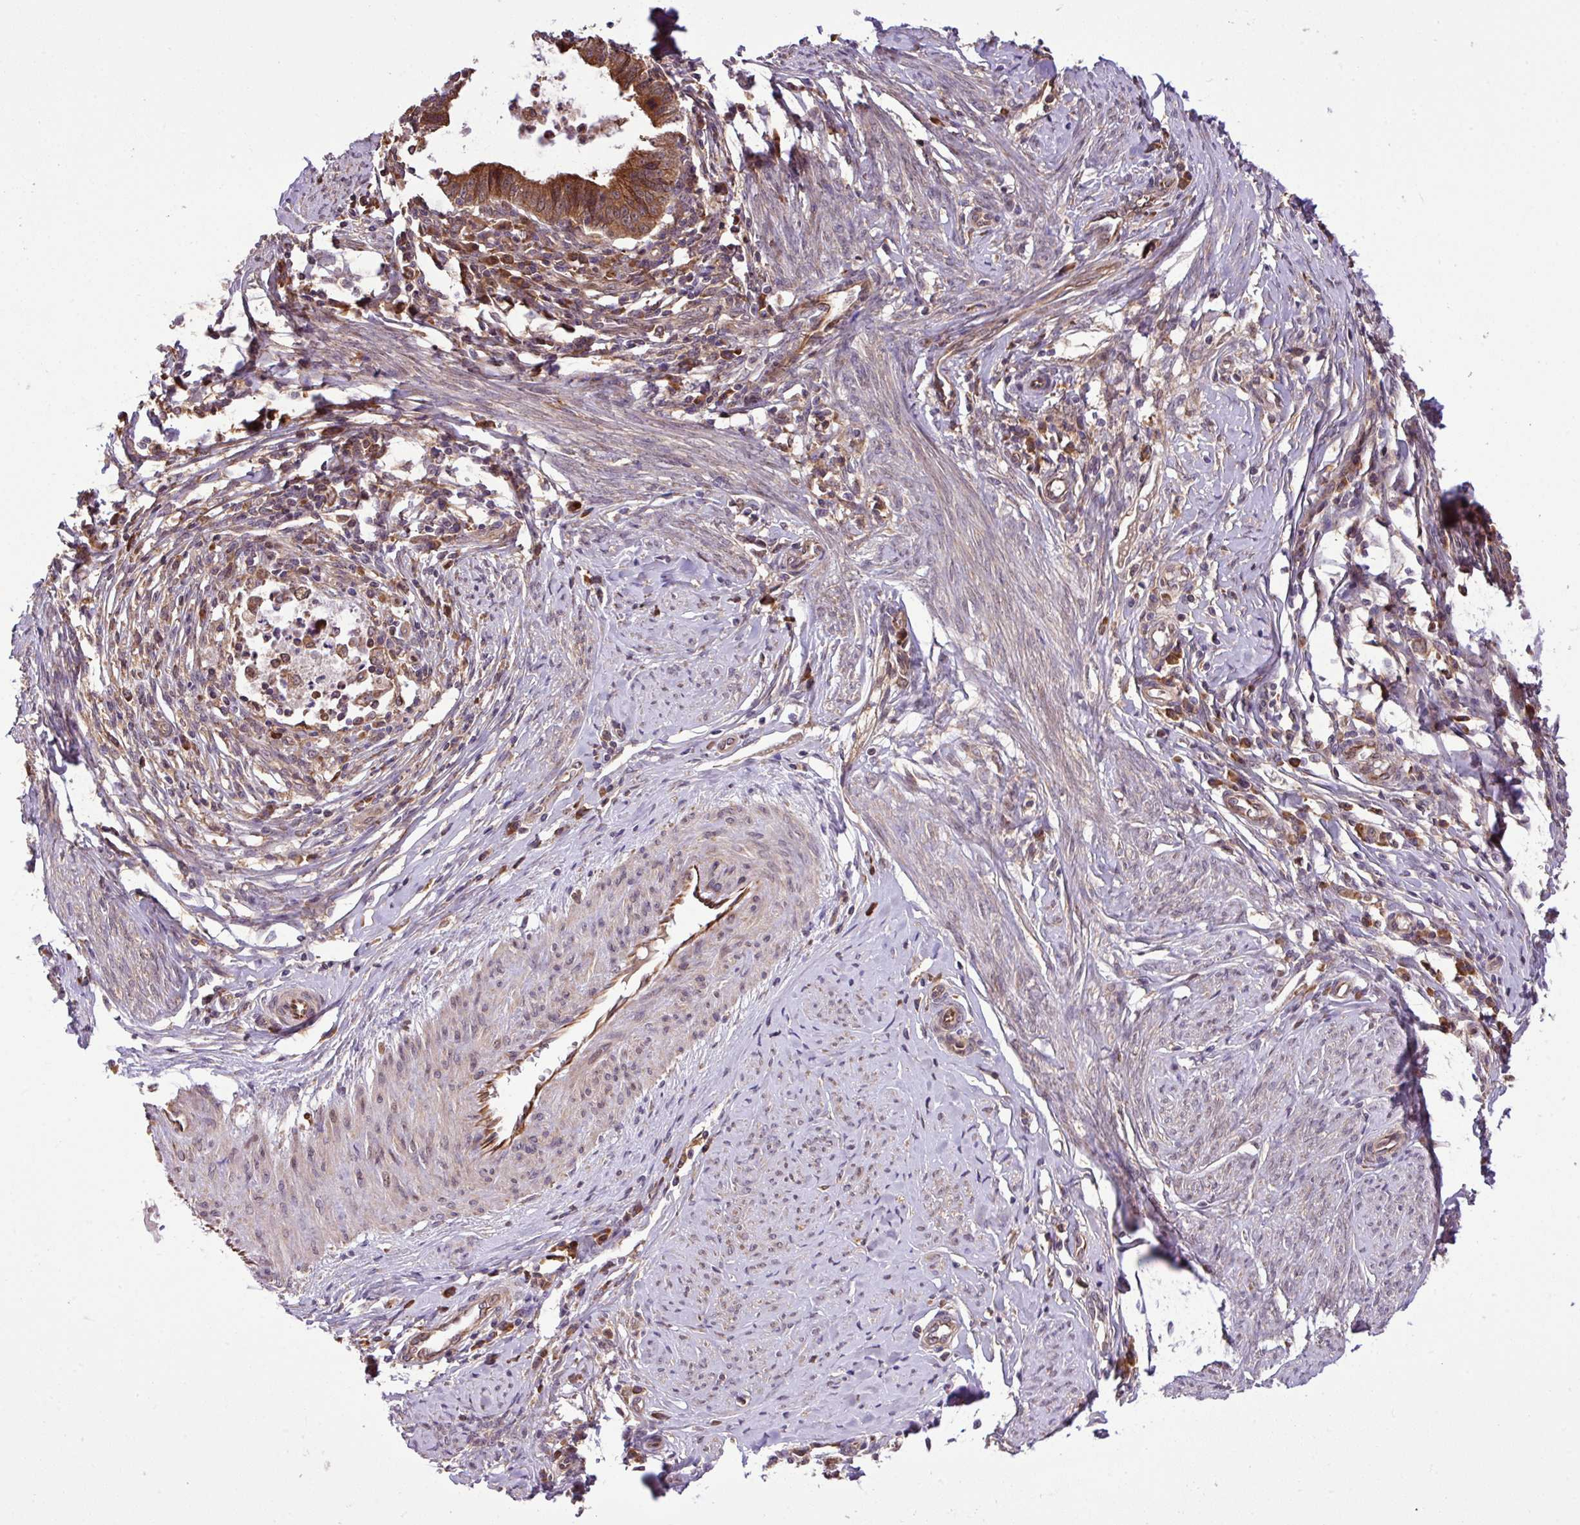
{"staining": {"intensity": "moderate", "quantity": ">75%", "location": "cytoplasmic/membranous"}, "tissue": "cervical cancer", "cell_type": "Tumor cells", "image_type": "cancer", "snomed": [{"axis": "morphology", "description": "Adenocarcinoma, NOS"}, {"axis": "topography", "description": "Cervix"}], "caption": "Immunohistochemistry (IHC) of human cervical cancer (adenocarcinoma) shows medium levels of moderate cytoplasmic/membranous positivity in approximately >75% of tumor cells.", "gene": "DLGAP4", "patient": {"sex": "female", "age": 36}}